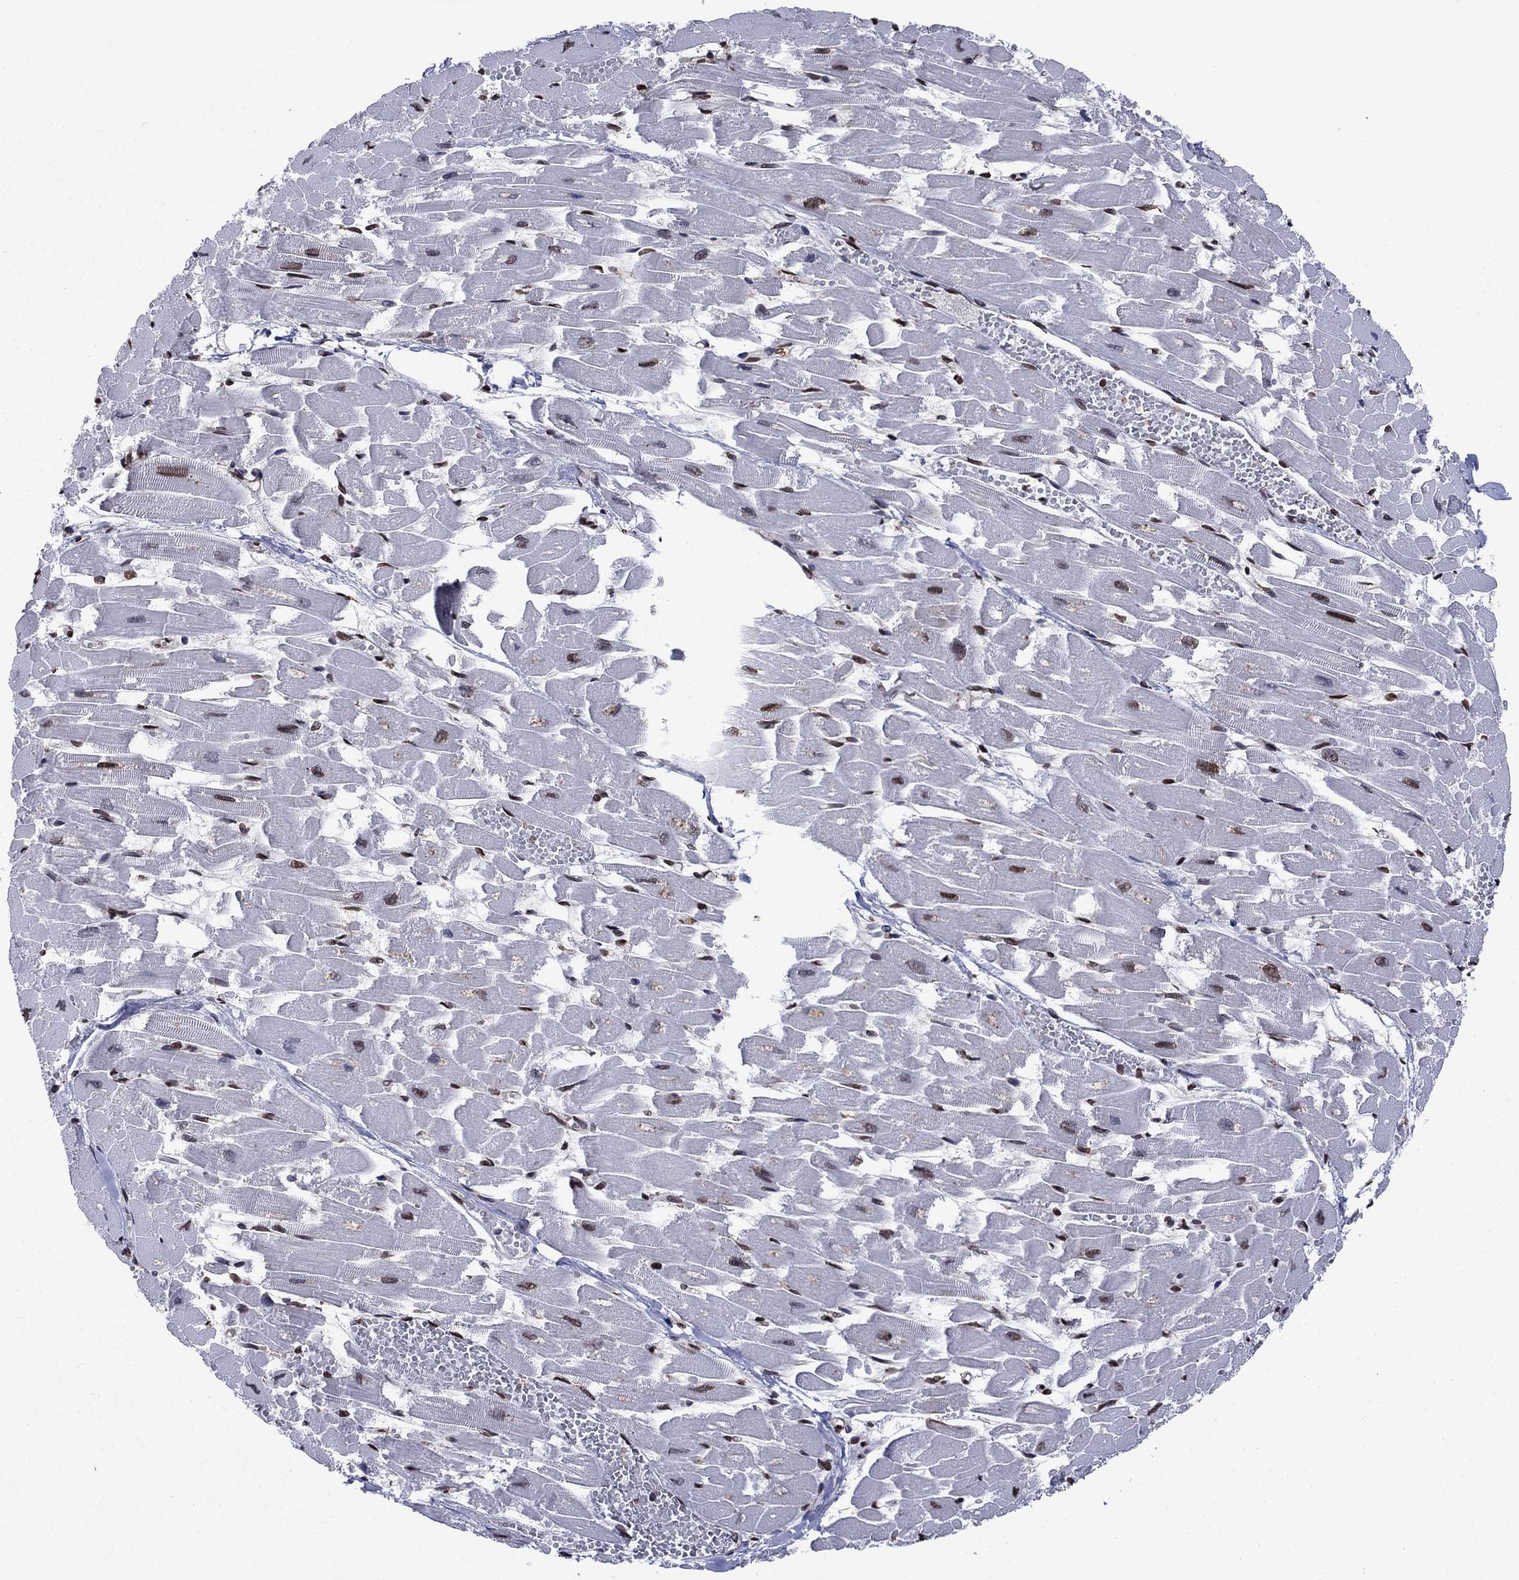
{"staining": {"intensity": "strong", "quantity": "<25%", "location": "nuclear"}, "tissue": "heart muscle", "cell_type": "Cardiomyocytes", "image_type": "normal", "snomed": [{"axis": "morphology", "description": "Normal tissue, NOS"}, {"axis": "topography", "description": "Heart"}], "caption": "Immunohistochemistry (IHC) micrograph of unremarkable heart muscle: heart muscle stained using immunohistochemistry (IHC) reveals medium levels of strong protein expression localized specifically in the nuclear of cardiomyocytes, appearing as a nuclear brown color.", "gene": "YBX1", "patient": {"sex": "female", "age": 52}}